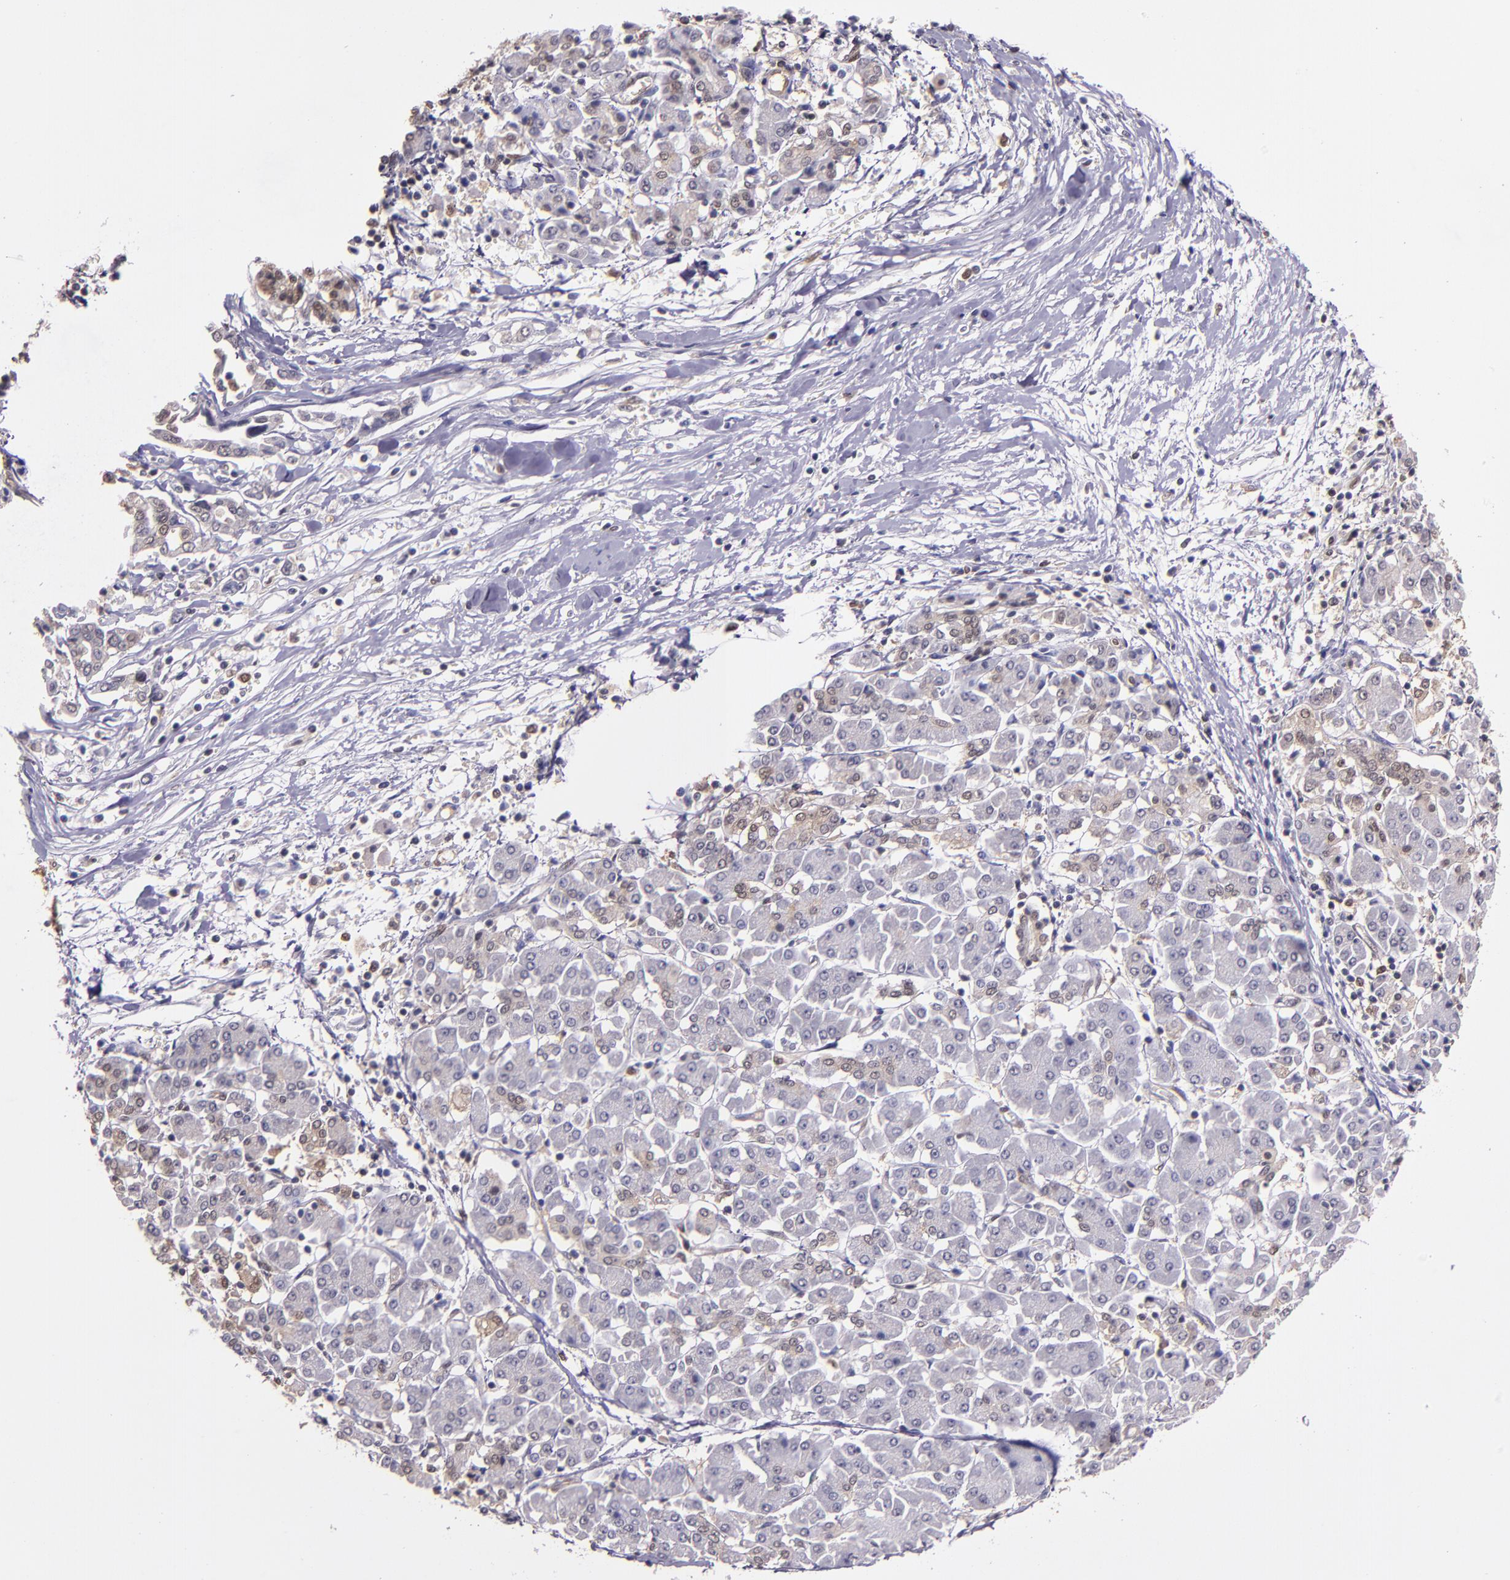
{"staining": {"intensity": "weak", "quantity": "25%-75%", "location": "cytoplasmic/membranous,nuclear"}, "tissue": "pancreatic cancer", "cell_type": "Tumor cells", "image_type": "cancer", "snomed": [{"axis": "morphology", "description": "Adenocarcinoma, NOS"}, {"axis": "topography", "description": "Pancreas"}], "caption": "The immunohistochemical stain highlights weak cytoplasmic/membranous and nuclear staining in tumor cells of pancreatic cancer (adenocarcinoma) tissue. (Stains: DAB (3,3'-diaminobenzidine) in brown, nuclei in blue, Microscopy: brightfield microscopy at high magnification).", "gene": "STAT6", "patient": {"sex": "female", "age": 57}}